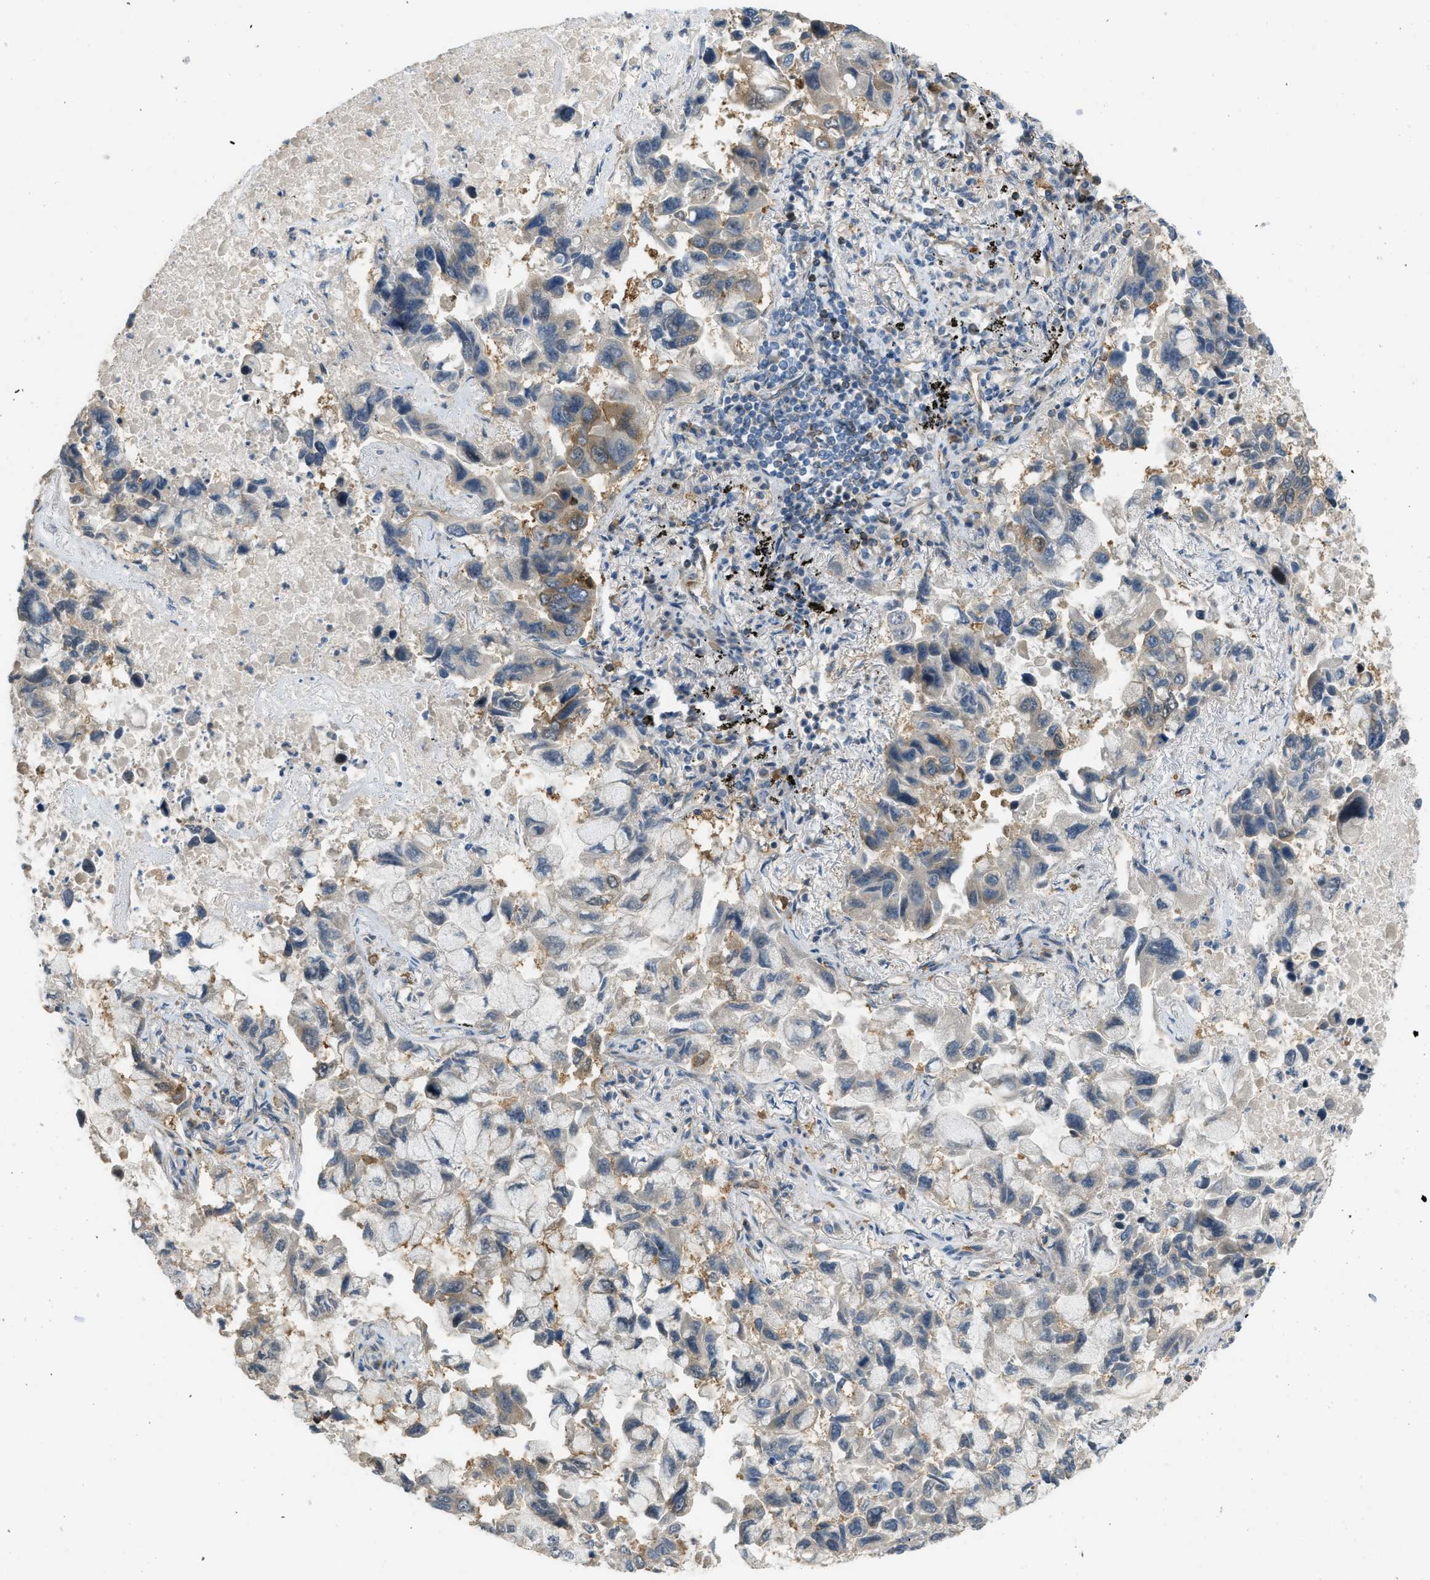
{"staining": {"intensity": "moderate", "quantity": "<25%", "location": "cytoplasmic/membranous"}, "tissue": "lung cancer", "cell_type": "Tumor cells", "image_type": "cancer", "snomed": [{"axis": "morphology", "description": "Adenocarcinoma, NOS"}, {"axis": "topography", "description": "Lung"}], "caption": "IHC histopathology image of neoplastic tissue: lung cancer stained using immunohistochemistry demonstrates low levels of moderate protein expression localized specifically in the cytoplasmic/membranous of tumor cells, appearing as a cytoplasmic/membranous brown color.", "gene": "KIAA1671", "patient": {"sex": "male", "age": 64}}